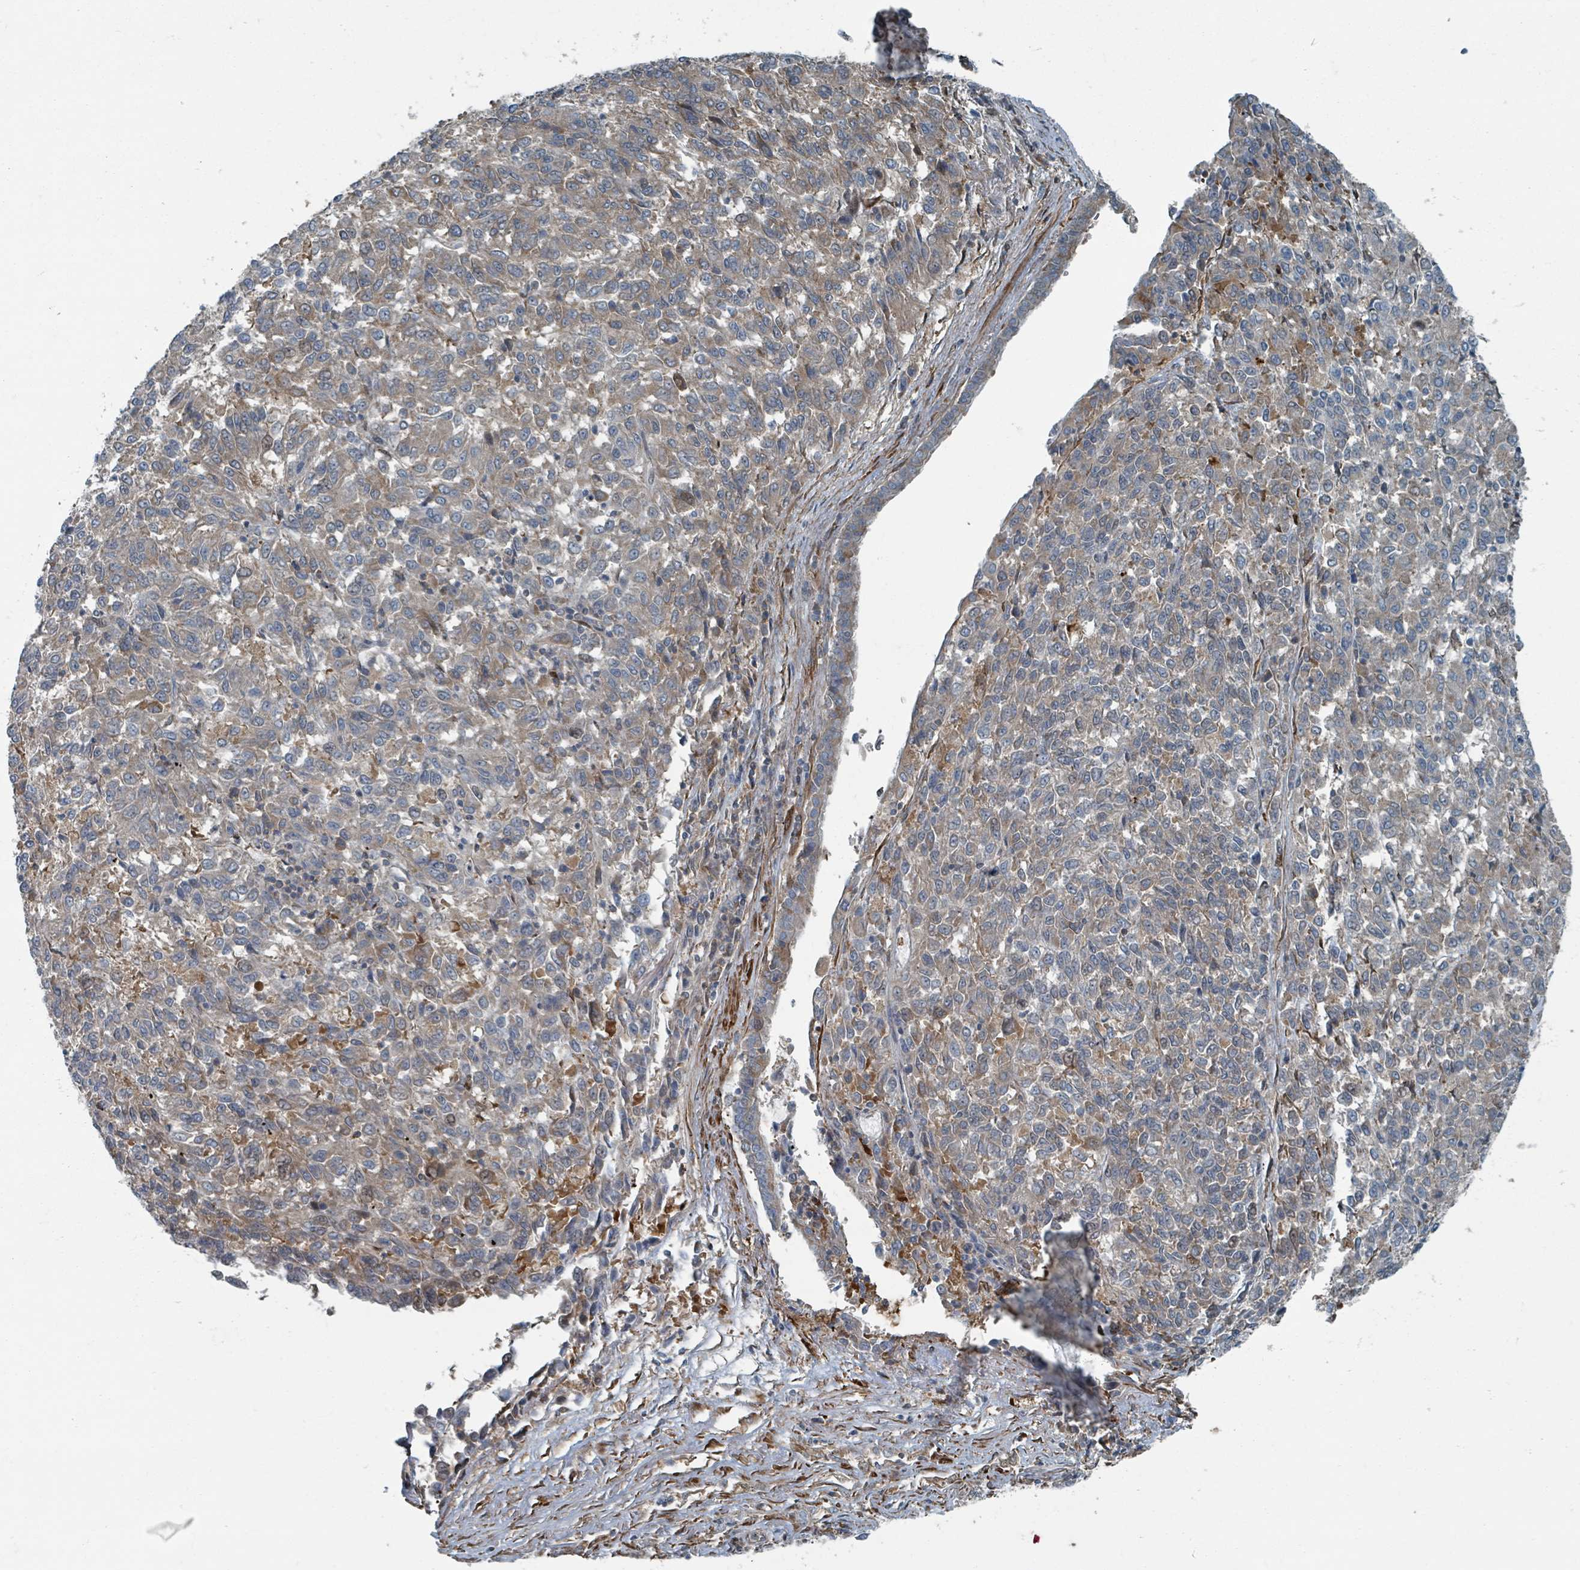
{"staining": {"intensity": "weak", "quantity": ">75%", "location": "cytoplasmic/membranous"}, "tissue": "melanoma", "cell_type": "Tumor cells", "image_type": "cancer", "snomed": [{"axis": "morphology", "description": "Malignant melanoma, Metastatic site"}, {"axis": "topography", "description": "Lung"}], "caption": "The histopathology image displays staining of melanoma, revealing weak cytoplasmic/membranous protein staining (brown color) within tumor cells.", "gene": "RHPN2", "patient": {"sex": "male", "age": 64}}